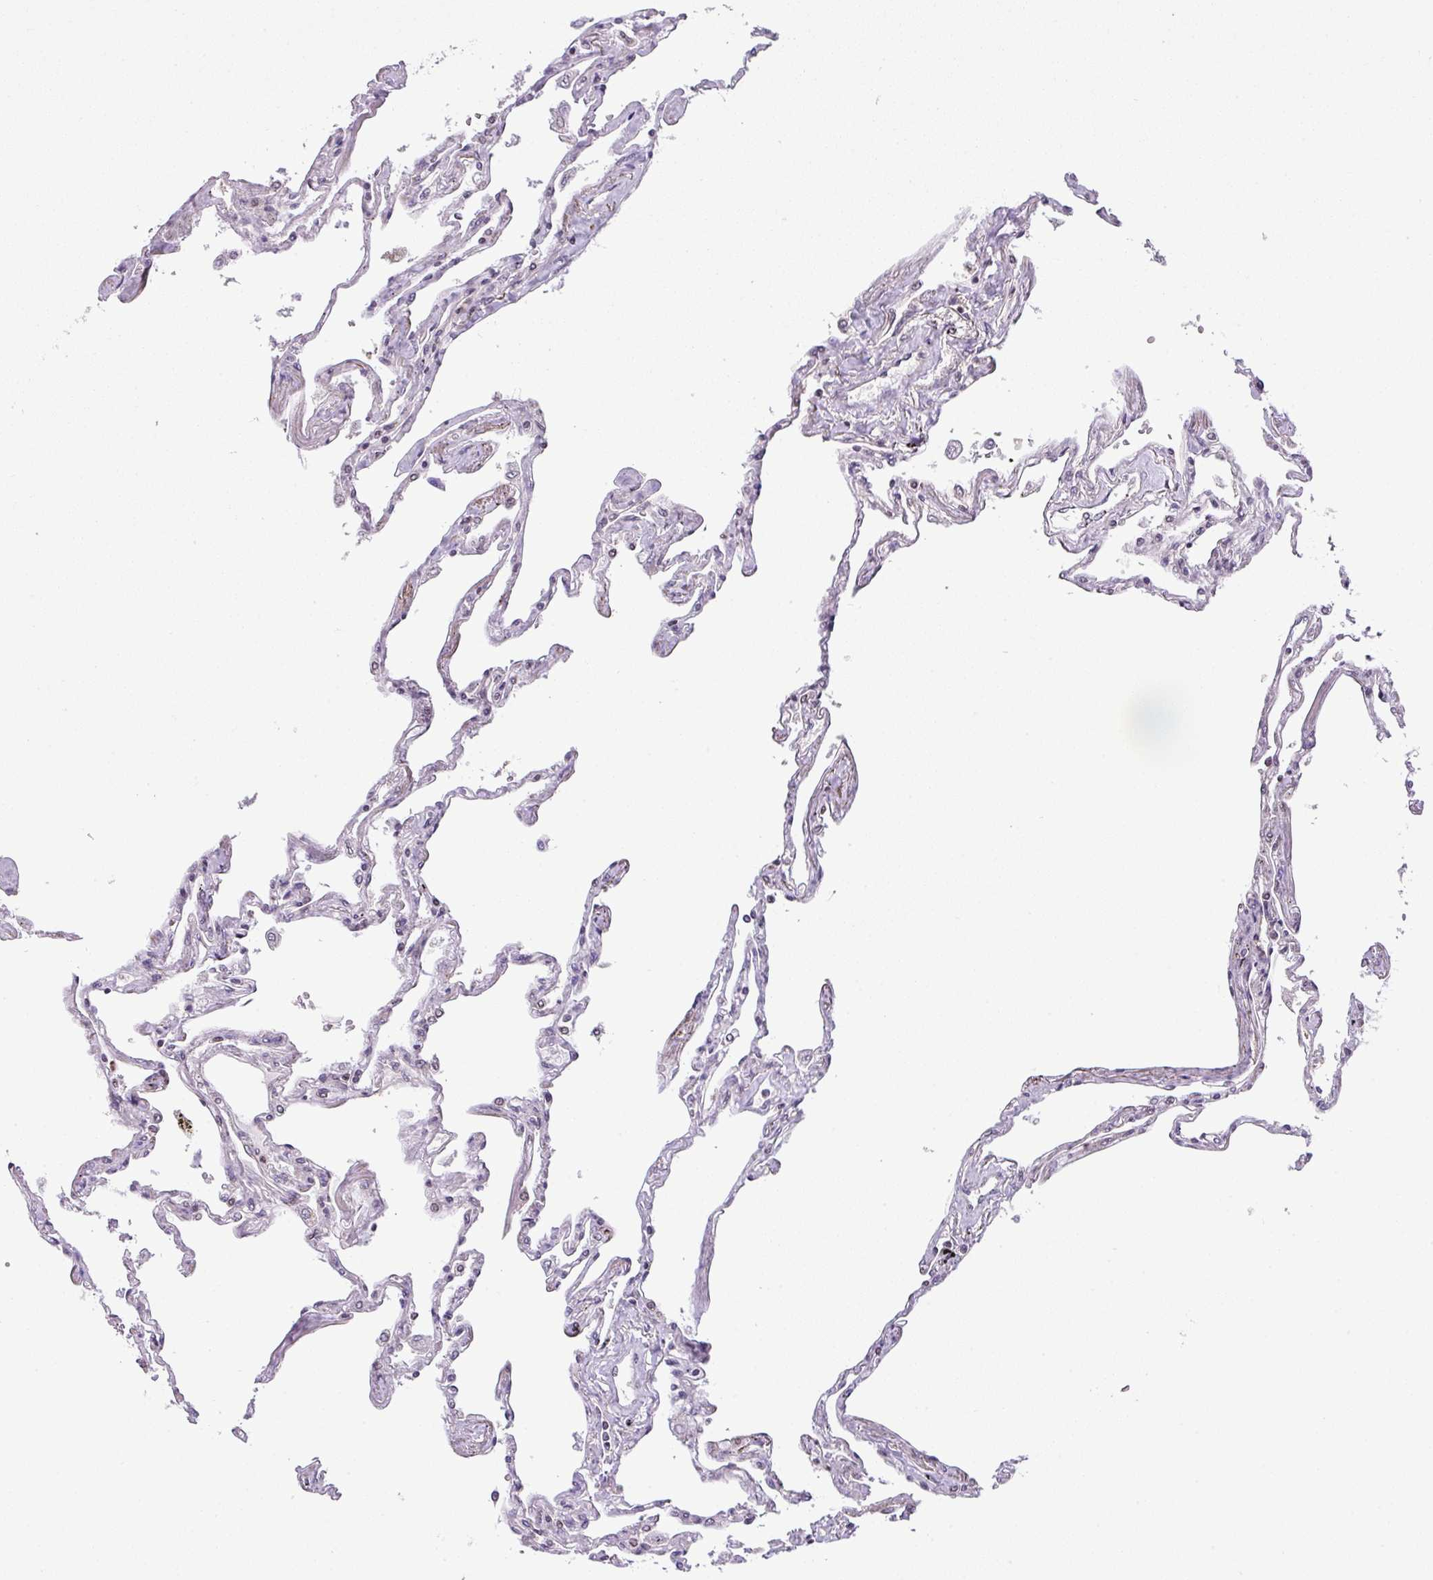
{"staining": {"intensity": "moderate", "quantity": "25%-75%", "location": "nuclear"}, "tissue": "lung", "cell_type": "Alveolar cells", "image_type": "normal", "snomed": [{"axis": "morphology", "description": "Normal tissue, NOS"}, {"axis": "topography", "description": "Lung"}], "caption": "Alveolar cells reveal medium levels of moderate nuclear positivity in about 25%-75% of cells in benign lung. The staining was performed using DAB to visualize the protein expression in brown, while the nuclei were stained in blue with hematoxylin (Magnification: 20x).", "gene": "PLK1", "patient": {"sex": "female", "age": 67}}